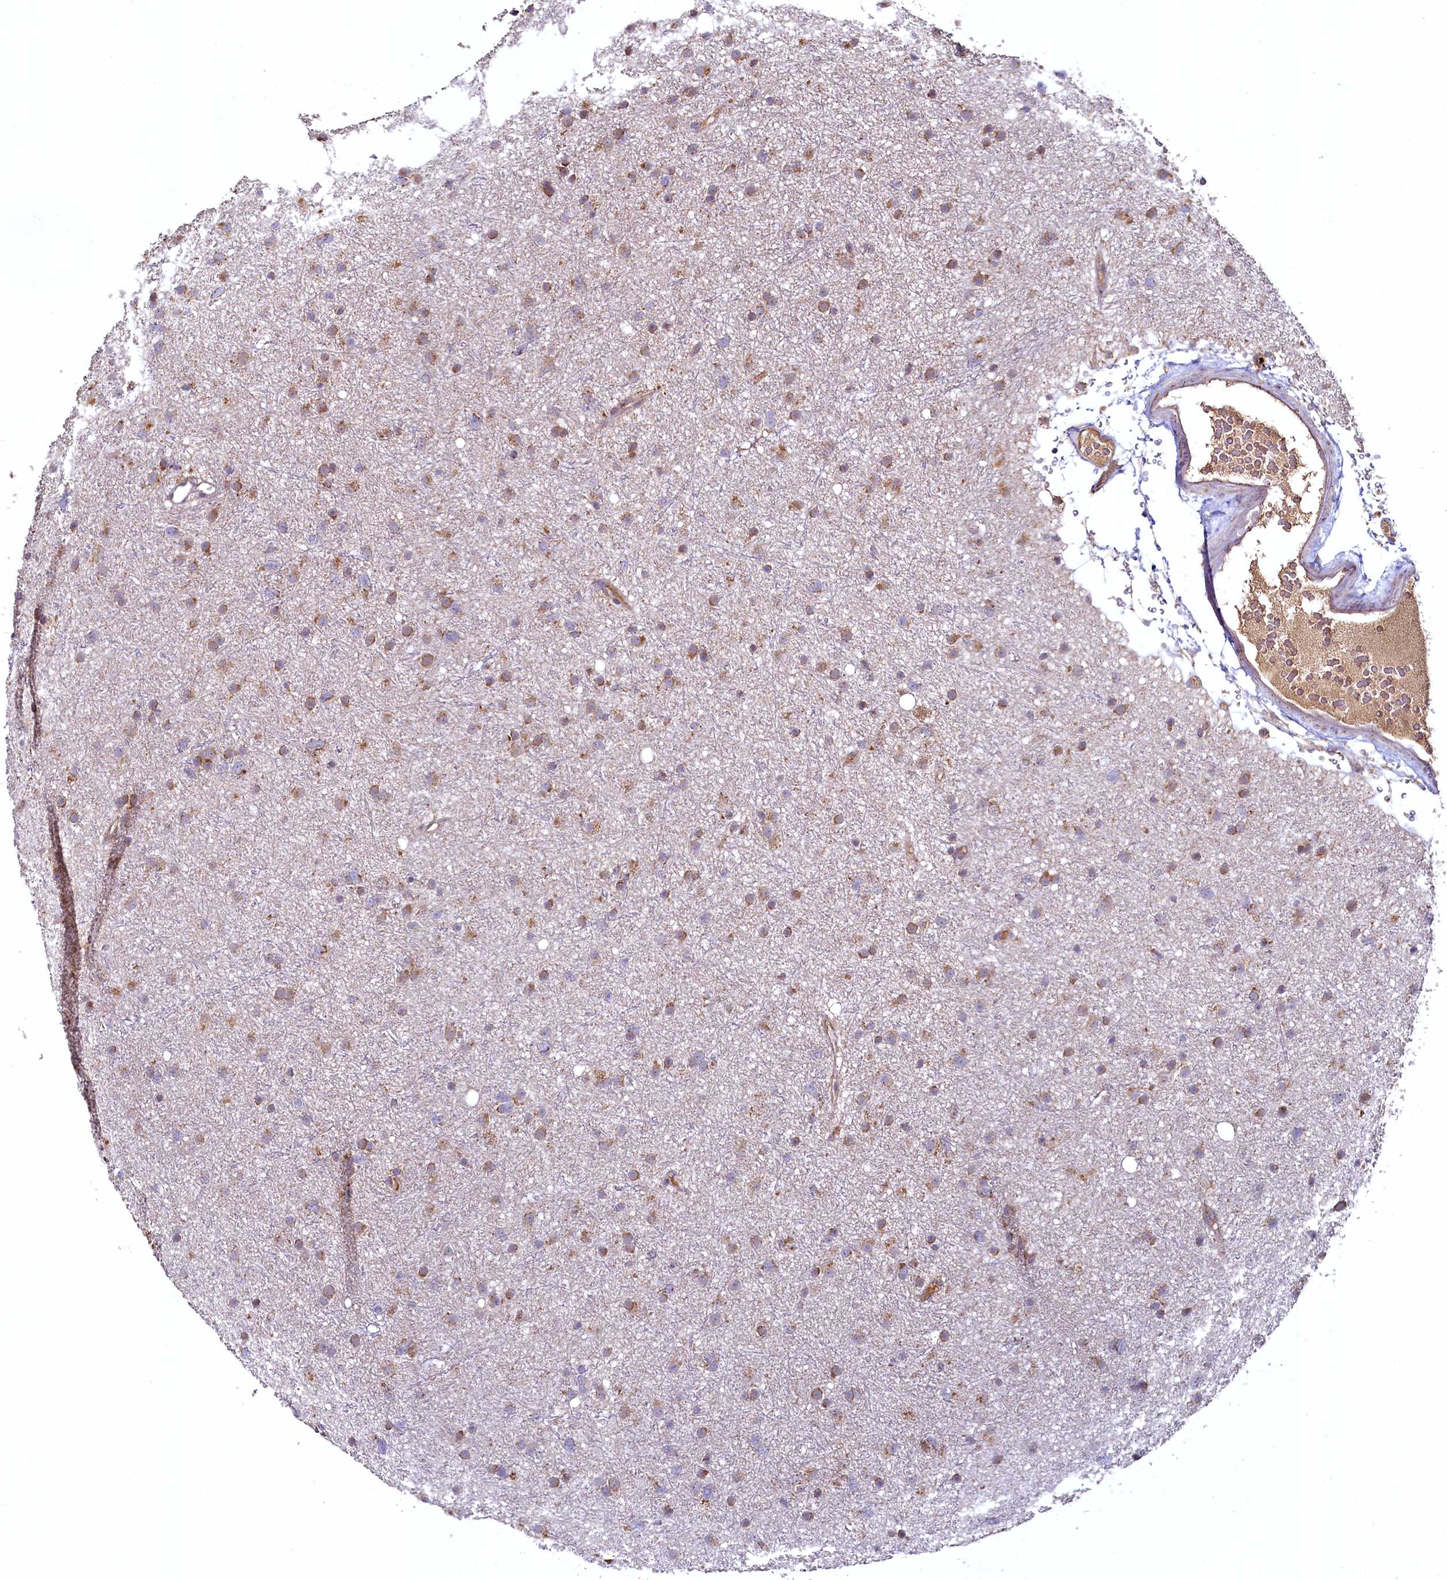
{"staining": {"intensity": "moderate", "quantity": ">75%", "location": "cytoplasmic/membranous"}, "tissue": "glioma", "cell_type": "Tumor cells", "image_type": "cancer", "snomed": [{"axis": "morphology", "description": "Glioma, malignant, Low grade"}, {"axis": "topography", "description": "Cerebral cortex"}], "caption": "Human glioma stained with a brown dye exhibits moderate cytoplasmic/membranous positive staining in about >75% of tumor cells.", "gene": "METTL4", "patient": {"sex": "female", "age": 39}}